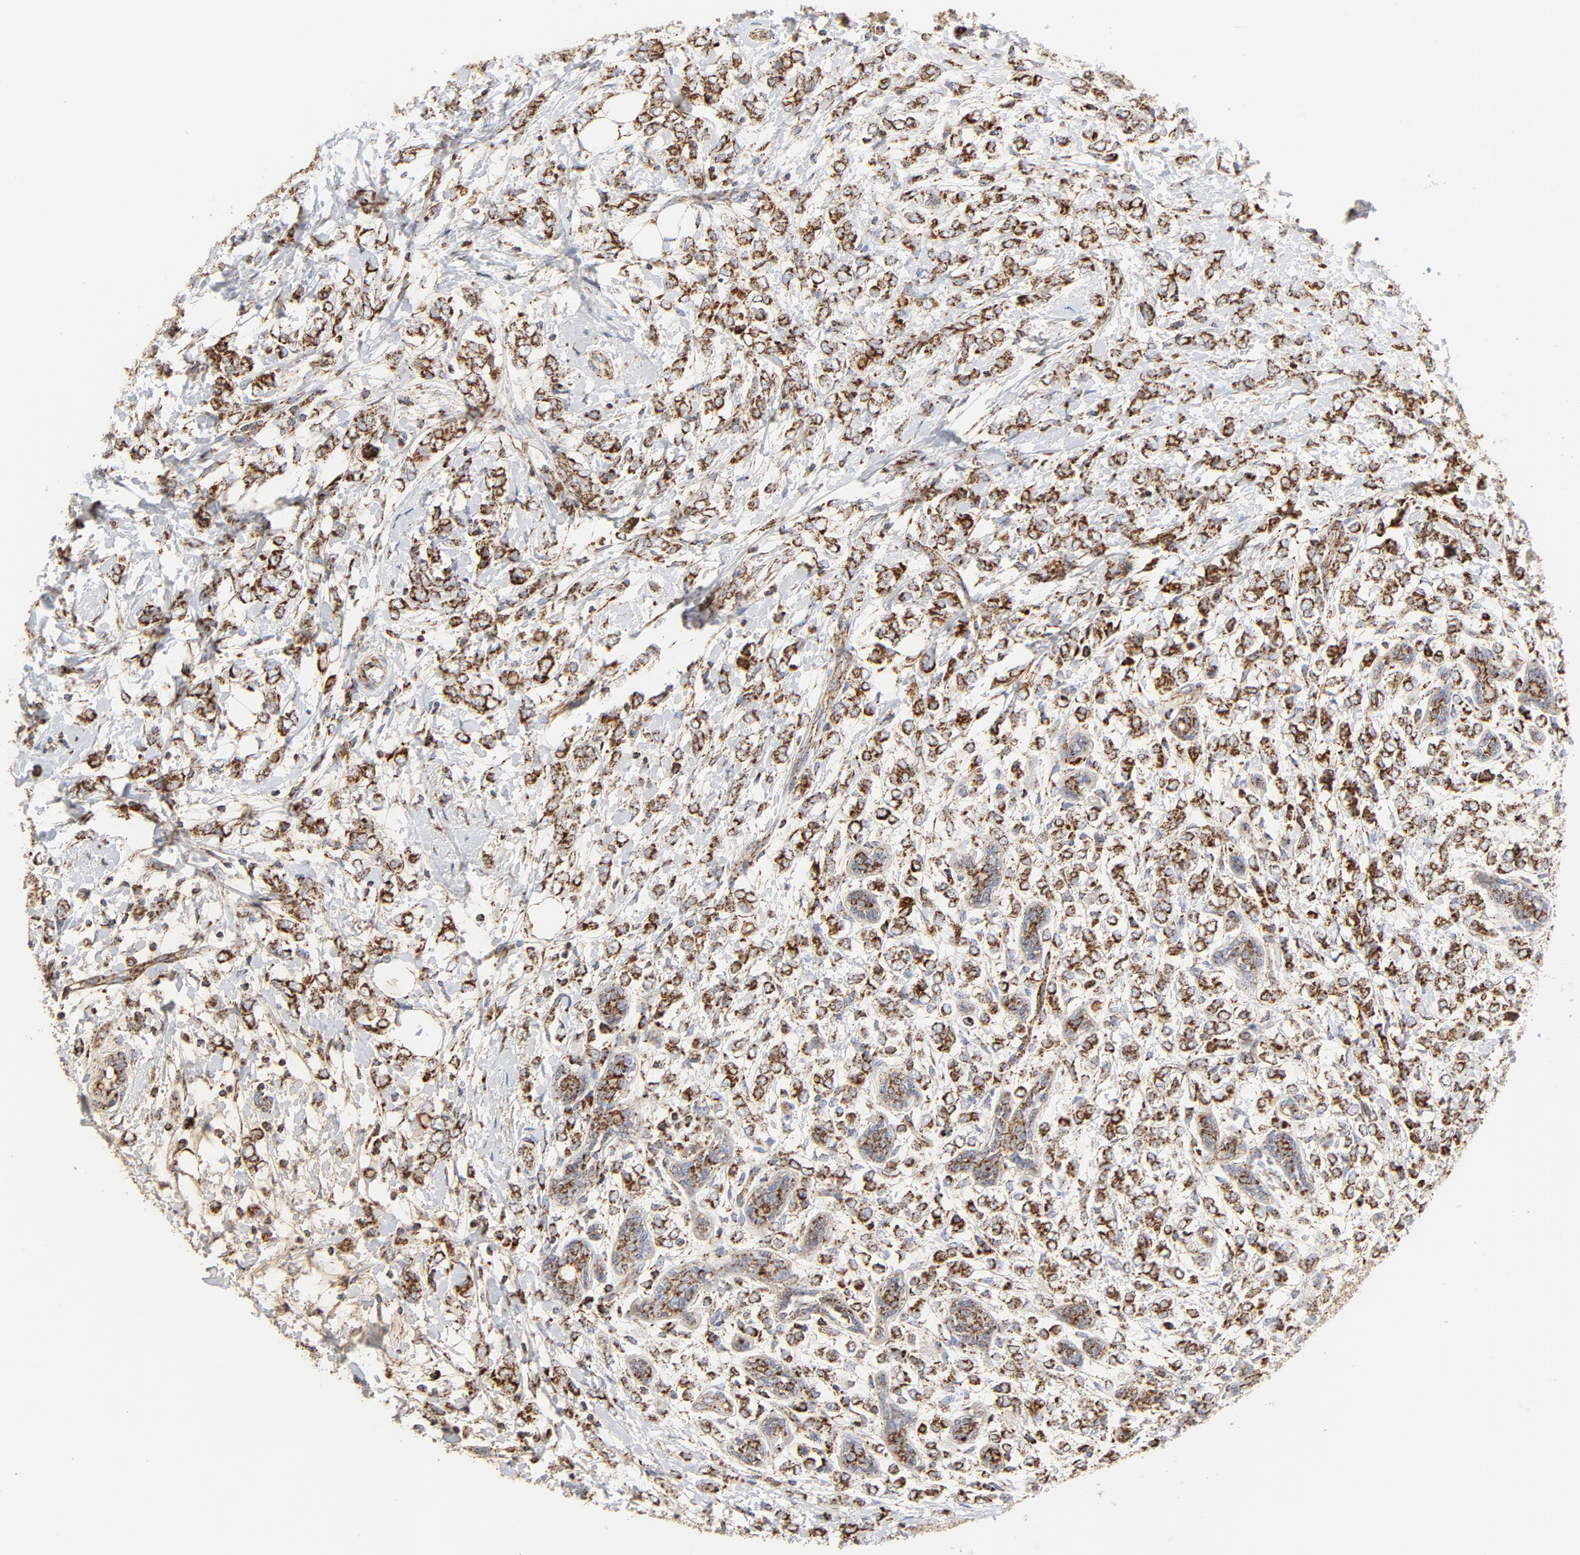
{"staining": {"intensity": "strong", "quantity": ">75%", "location": "cytoplasmic/membranous"}, "tissue": "breast cancer", "cell_type": "Tumor cells", "image_type": "cancer", "snomed": [{"axis": "morphology", "description": "Normal tissue, NOS"}, {"axis": "morphology", "description": "Lobular carcinoma"}, {"axis": "topography", "description": "Breast"}], "caption": "A brown stain shows strong cytoplasmic/membranous staining of a protein in breast cancer (lobular carcinoma) tumor cells. The staining was performed using DAB to visualize the protein expression in brown, while the nuclei were stained in blue with hematoxylin (Magnification: 20x).", "gene": "PCNX4", "patient": {"sex": "female", "age": 47}}